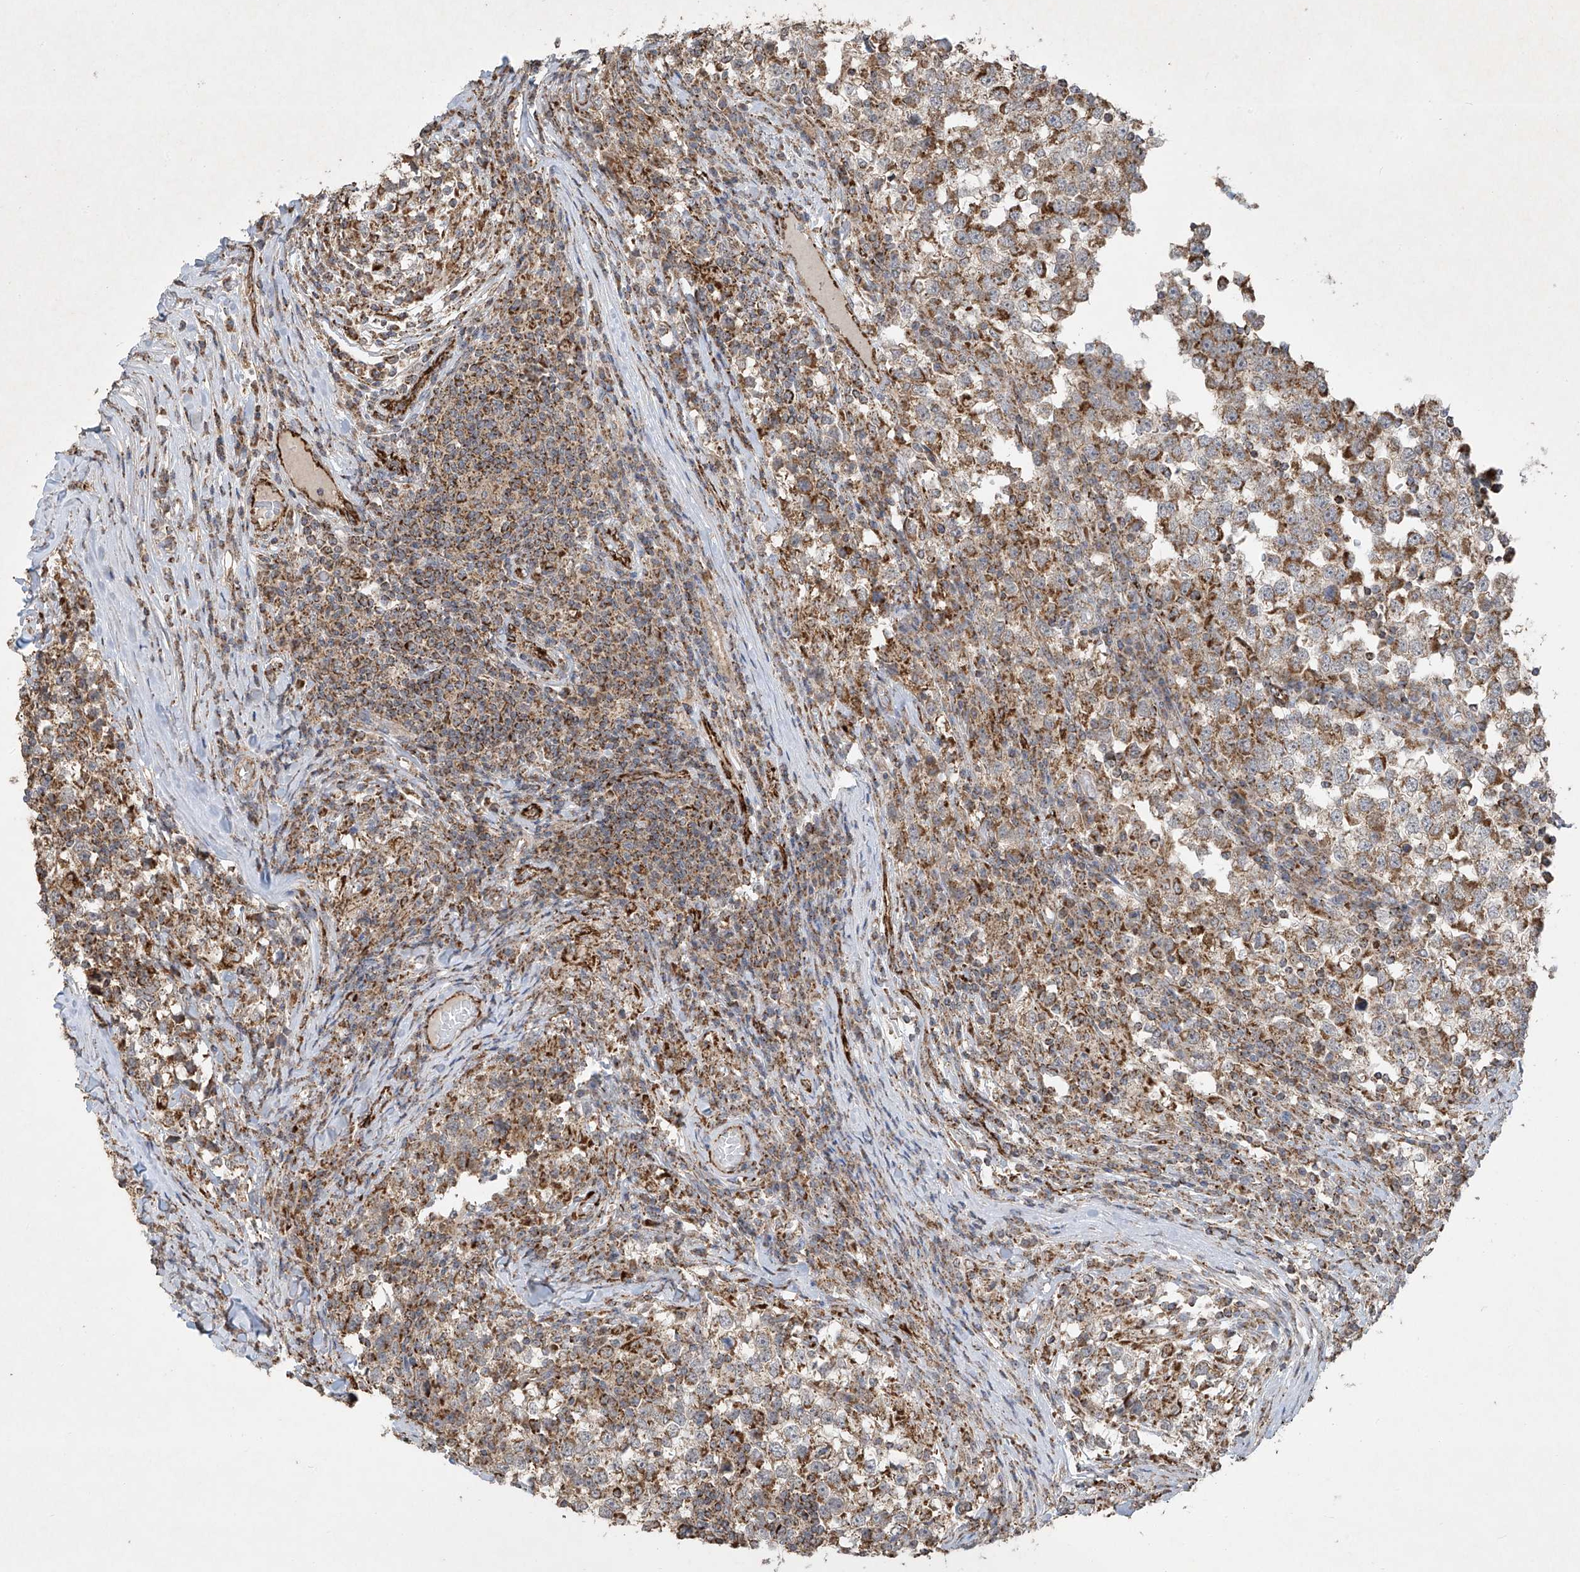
{"staining": {"intensity": "moderate", "quantity": ">75%", "location": "cytoplasmic/membranous"}, "tissue": "testis cancer", "cell_type": "Tumor cells", "image_type": "cancer", "snomed": [{"axis": "morphology", "description": "Seminoma, NOS"}, {"axis": "topography", "description": "Testis"}], "caption": "Brown immunohistochemical staining in human testis cancer demonstrates moderate cytoplasmic/membranous expression in approximately >75% of tumor cells.", "gene": "UQCC1", "patient": {"sex": "male", "age": 65}}